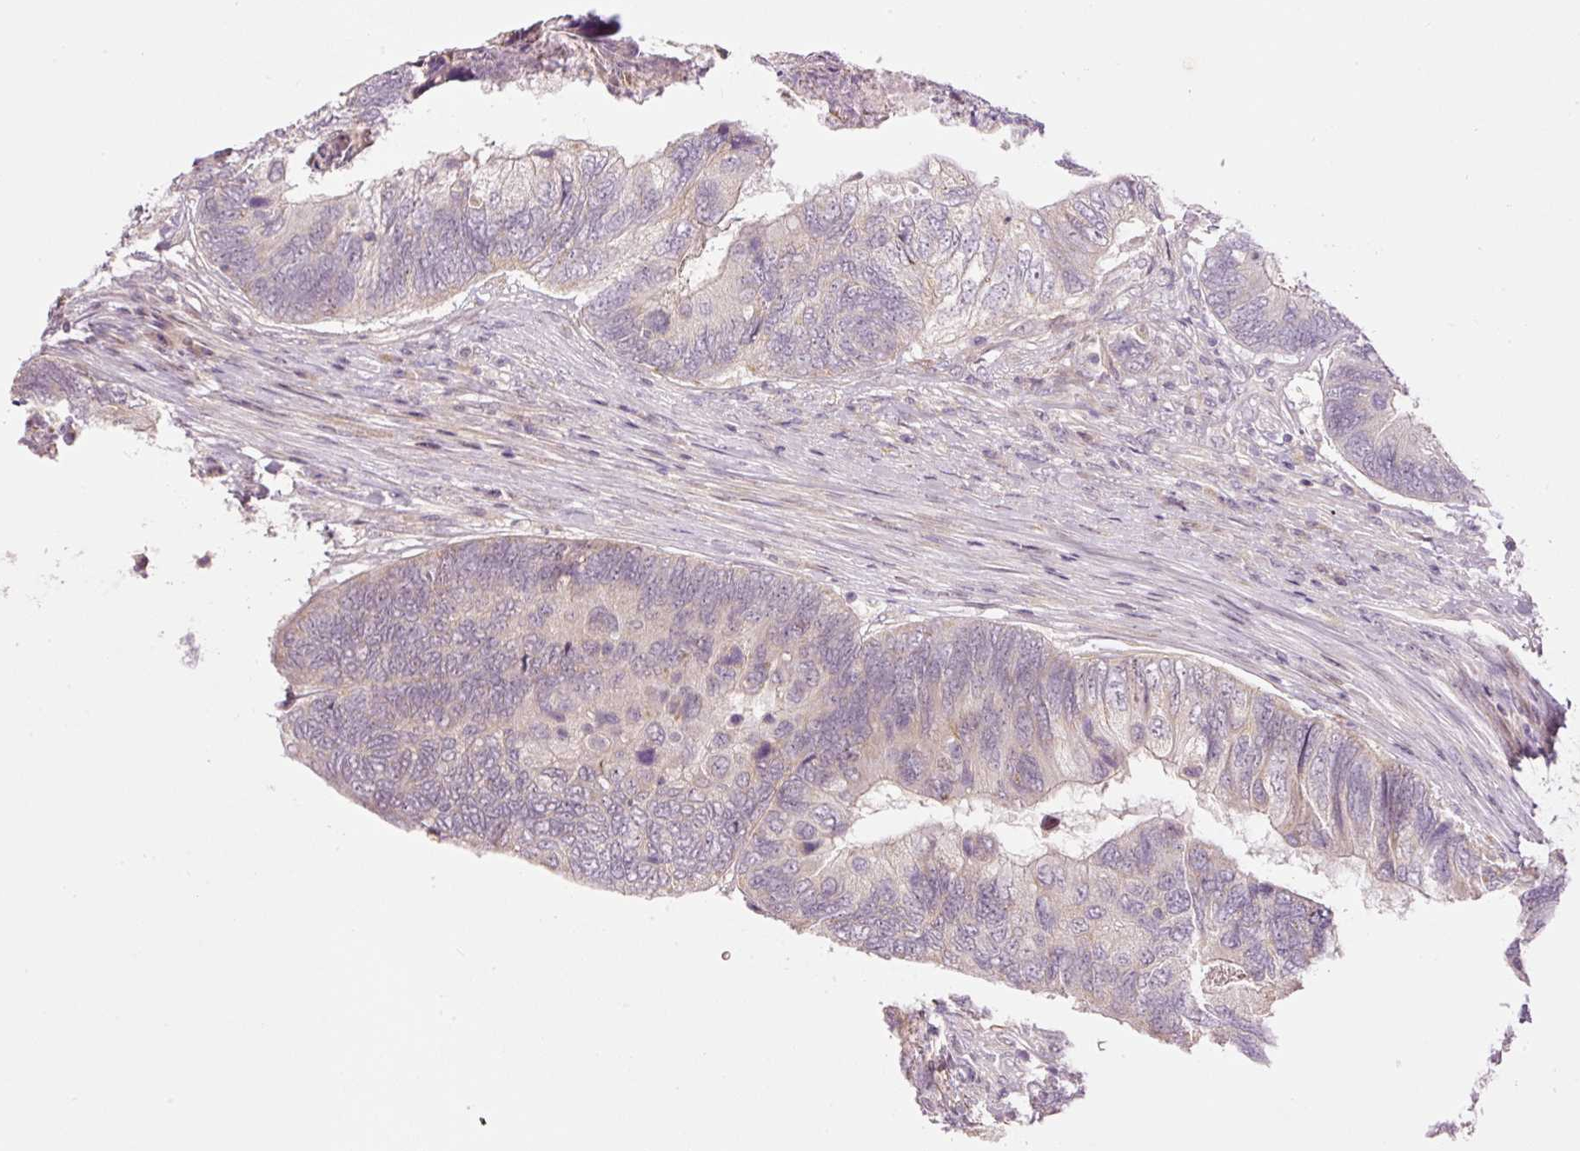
{"staining": {"intensity": "negative", "quantity": "none", "location": "none"}, "tissue": "colorectal cancer", "cell_type": "Tumor cells", "image_type": "cancer", "snomed": [{"axis": "morphology", "description": "Adenocarcinoma, NOS"}, {"axis": "topography", "description": "Colon"}], "caption": "A high-resolution histopathology image shows immunohistochemistry staining of colorectal cancer (adenocarcinoma), which displays no significant expression in tumor cells.", "gene": "SLC29A3", "patient": {"sex": "female", "age": 67}}